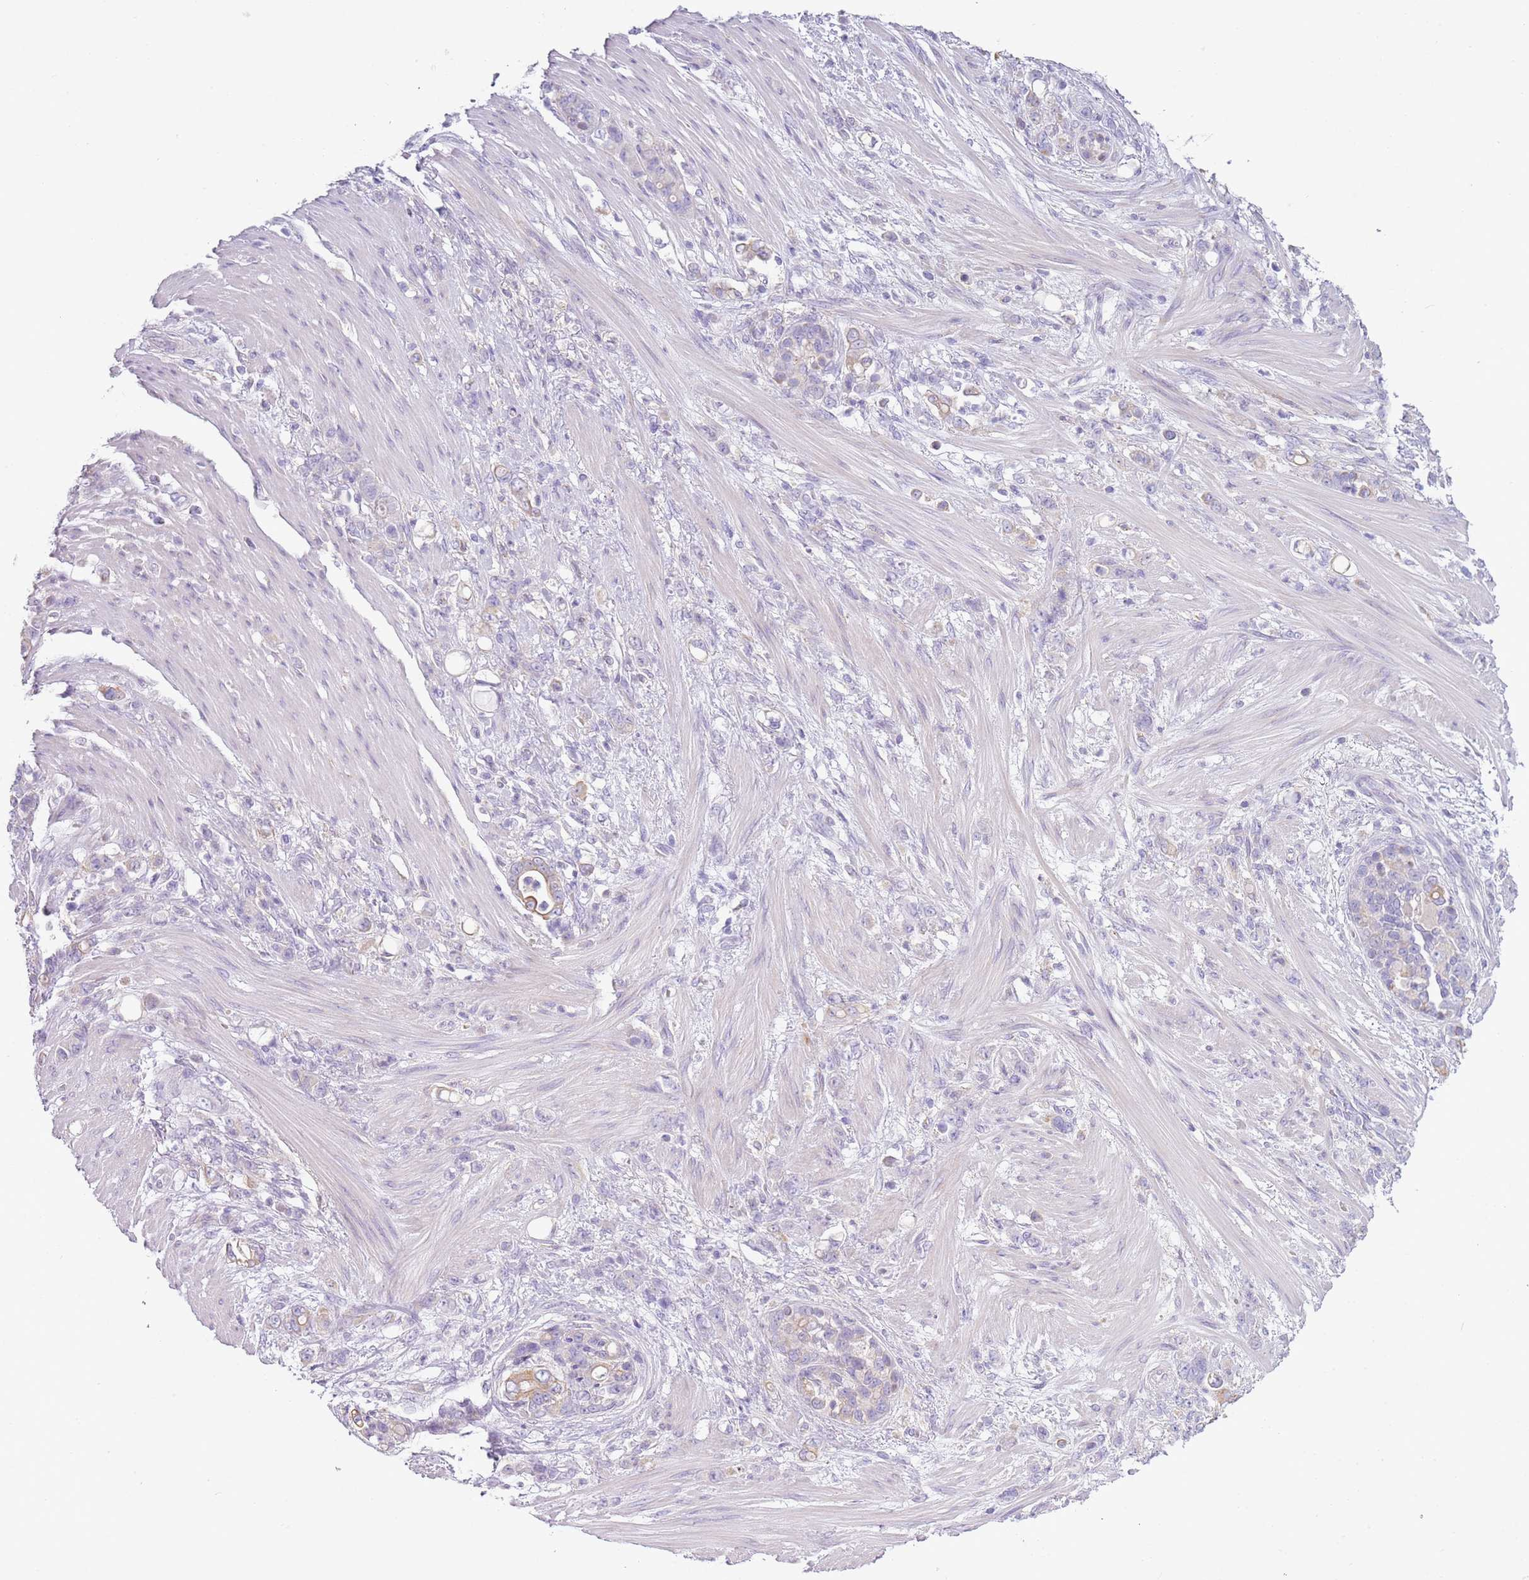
{"staining": {"intensity": "weak", "quantity": "<25%", "location": "cytoplasmic/membranous"}, "tissue": "stomach cancer", "cell_type": "Tumor cells", "image_type": "cancer", "snomed": [{"axis": "morphology", "description": "Normal tissue, NOS"}, {"axis": "morphology", "description": "Adenocarcinoma, NOS"}, {"axis": "topography", "description": "Stomach"}], "caption": "Immunohistochemistry (IHC) of human stomach cancer (adenocarcinoma) reveals no expression in tumor cells.", "gene": "OAF", "patient": {"sex": "female", "age": 79}}